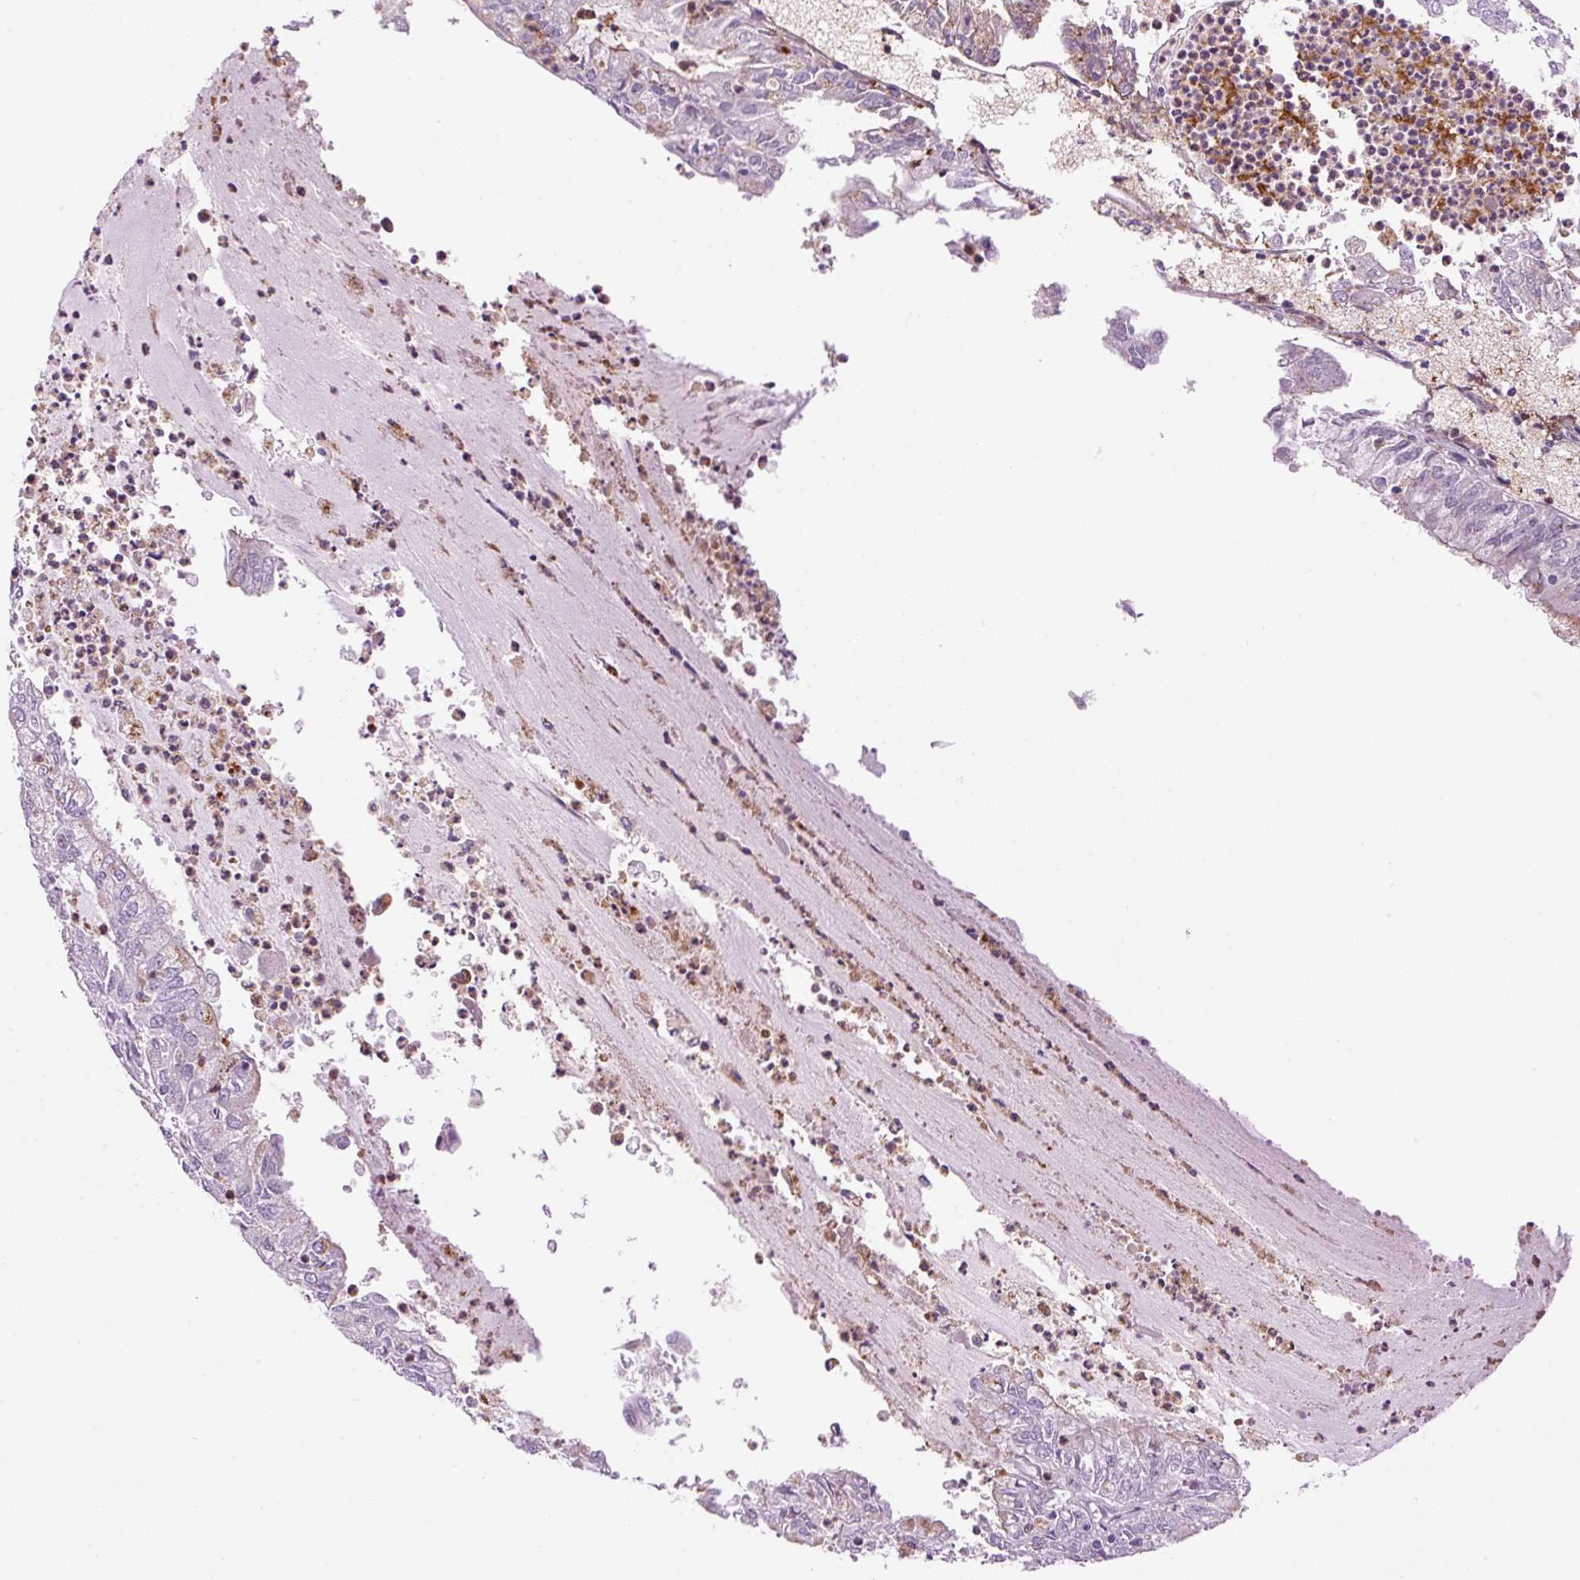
{"staining": {"intensity": "negative", "quantity": "none", "location": "none"}, "tissue": "endometrial cancer", "cell_type": "Tumor cells", "image_type": "cancer", "snomed": [{"axis": "morphology", "description": "Adenocarcinoma, NOS"}, {"axis": "topography", "description": "Endometrium"}], "caption": "Adenocarcinoma (endometrial) was stained to show a protein in brown. There is no significant expression in tumor cells. (Stains: DAB (3,3'-diaminobenzidine) IHC with hematoxylin counter stain, Microscopy: brightfield microscopy at high magnification).", "gene": "KIFC1", "patient": {"sex": "female", "age": 57}}